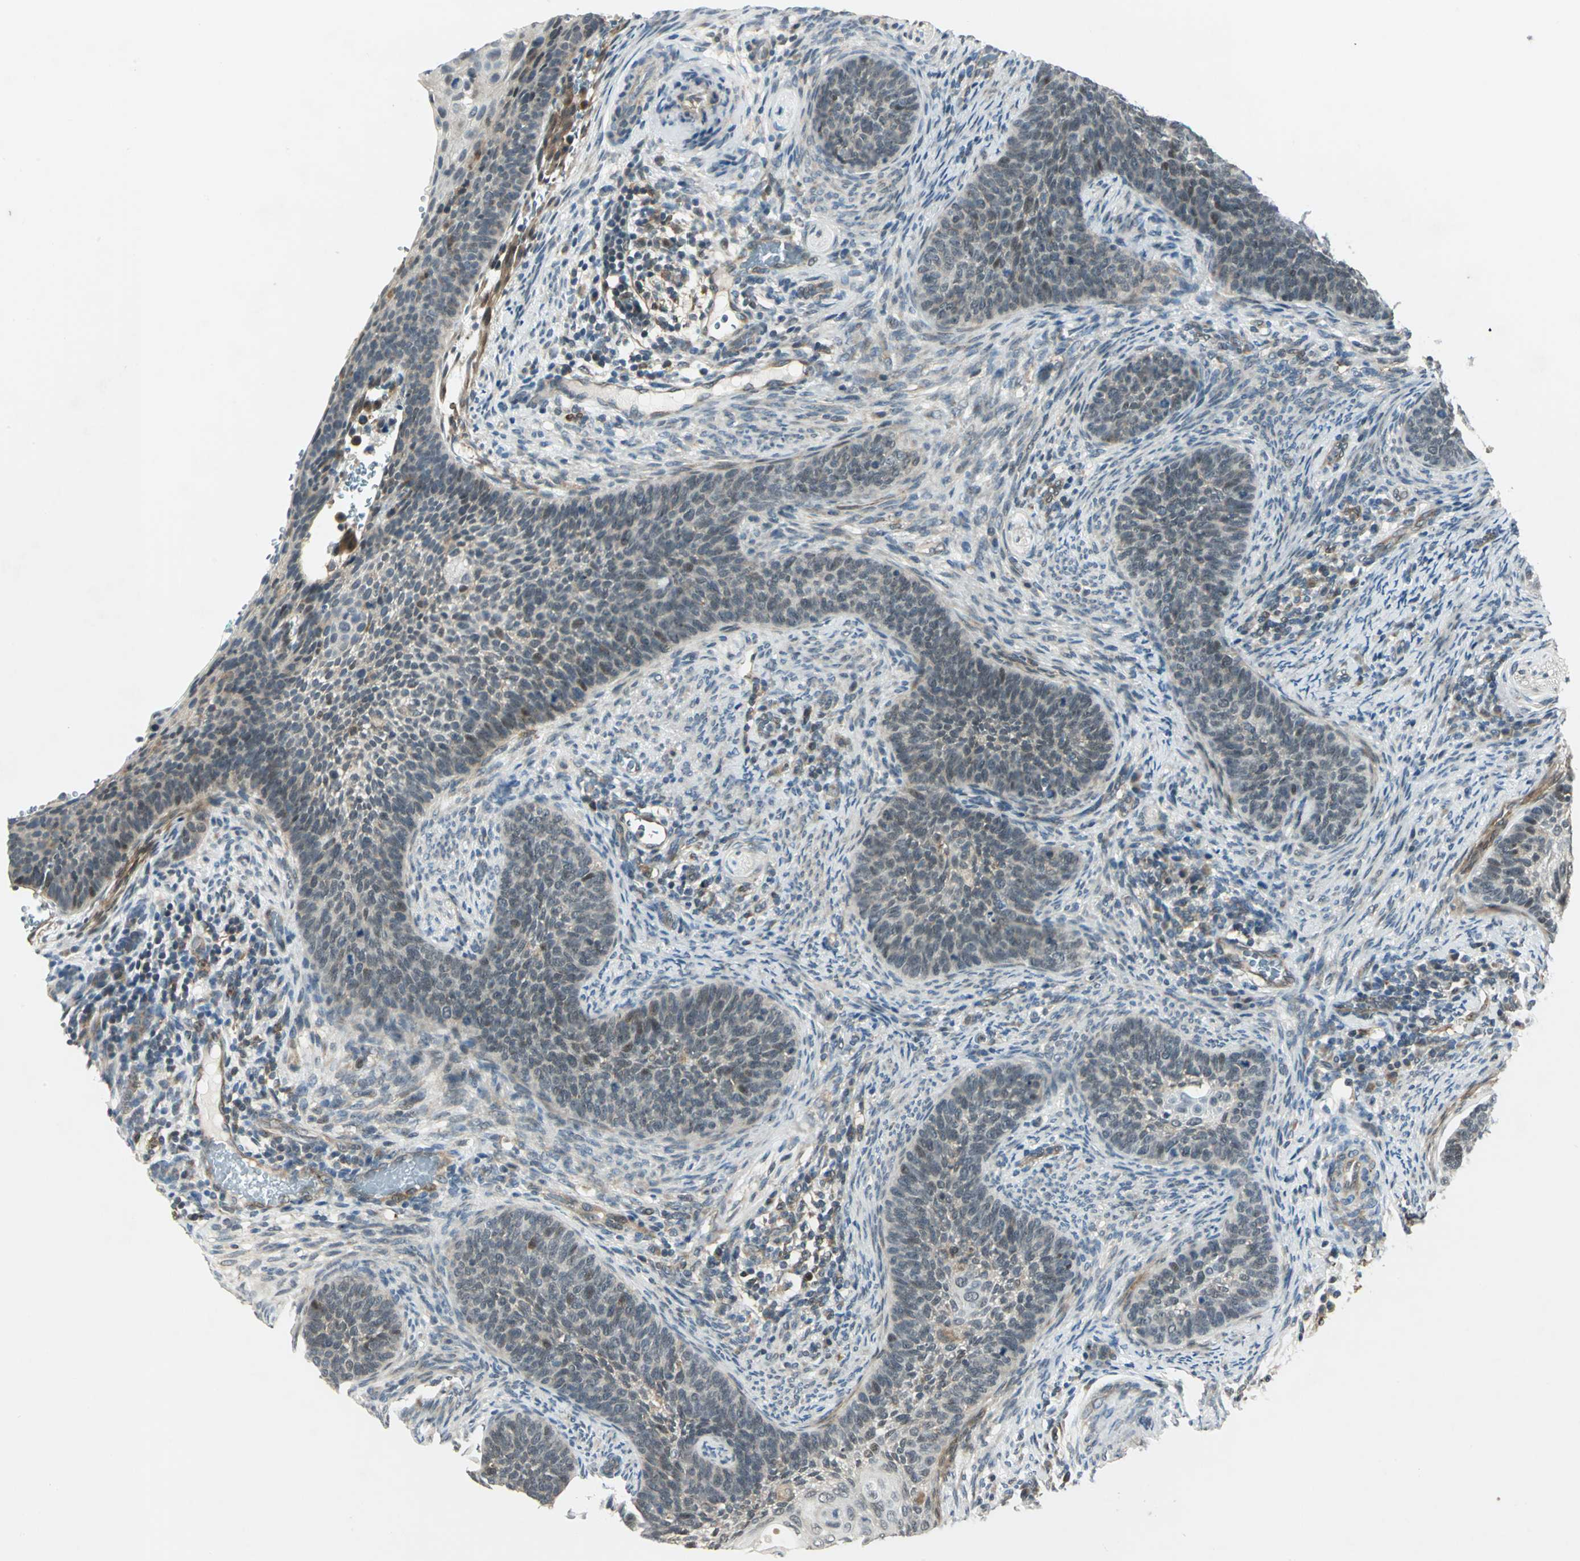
{"staining": {"intensity": "weak", "quantity": "25%-75%", "location": "cytoplasmic/membranous"}, "tissue": "cervical cancer", "cell_type": "Tumor cells", "image_type": "cancer", "snomed": [{"axis": "morphology", "description": "Squamous cell carcinoma, NOS"}, {"axis": "topography", "description": "Cervix"}], "caption": "This histopathology image demonstrates IHC staining of human cervical squamous cell carcinoma, with low weak cytoplasmic/membranous staining in about 25%-75% of tumor cells.", "gene": "PLAGL2", "patient": {"sex": "female", "age": 33}}